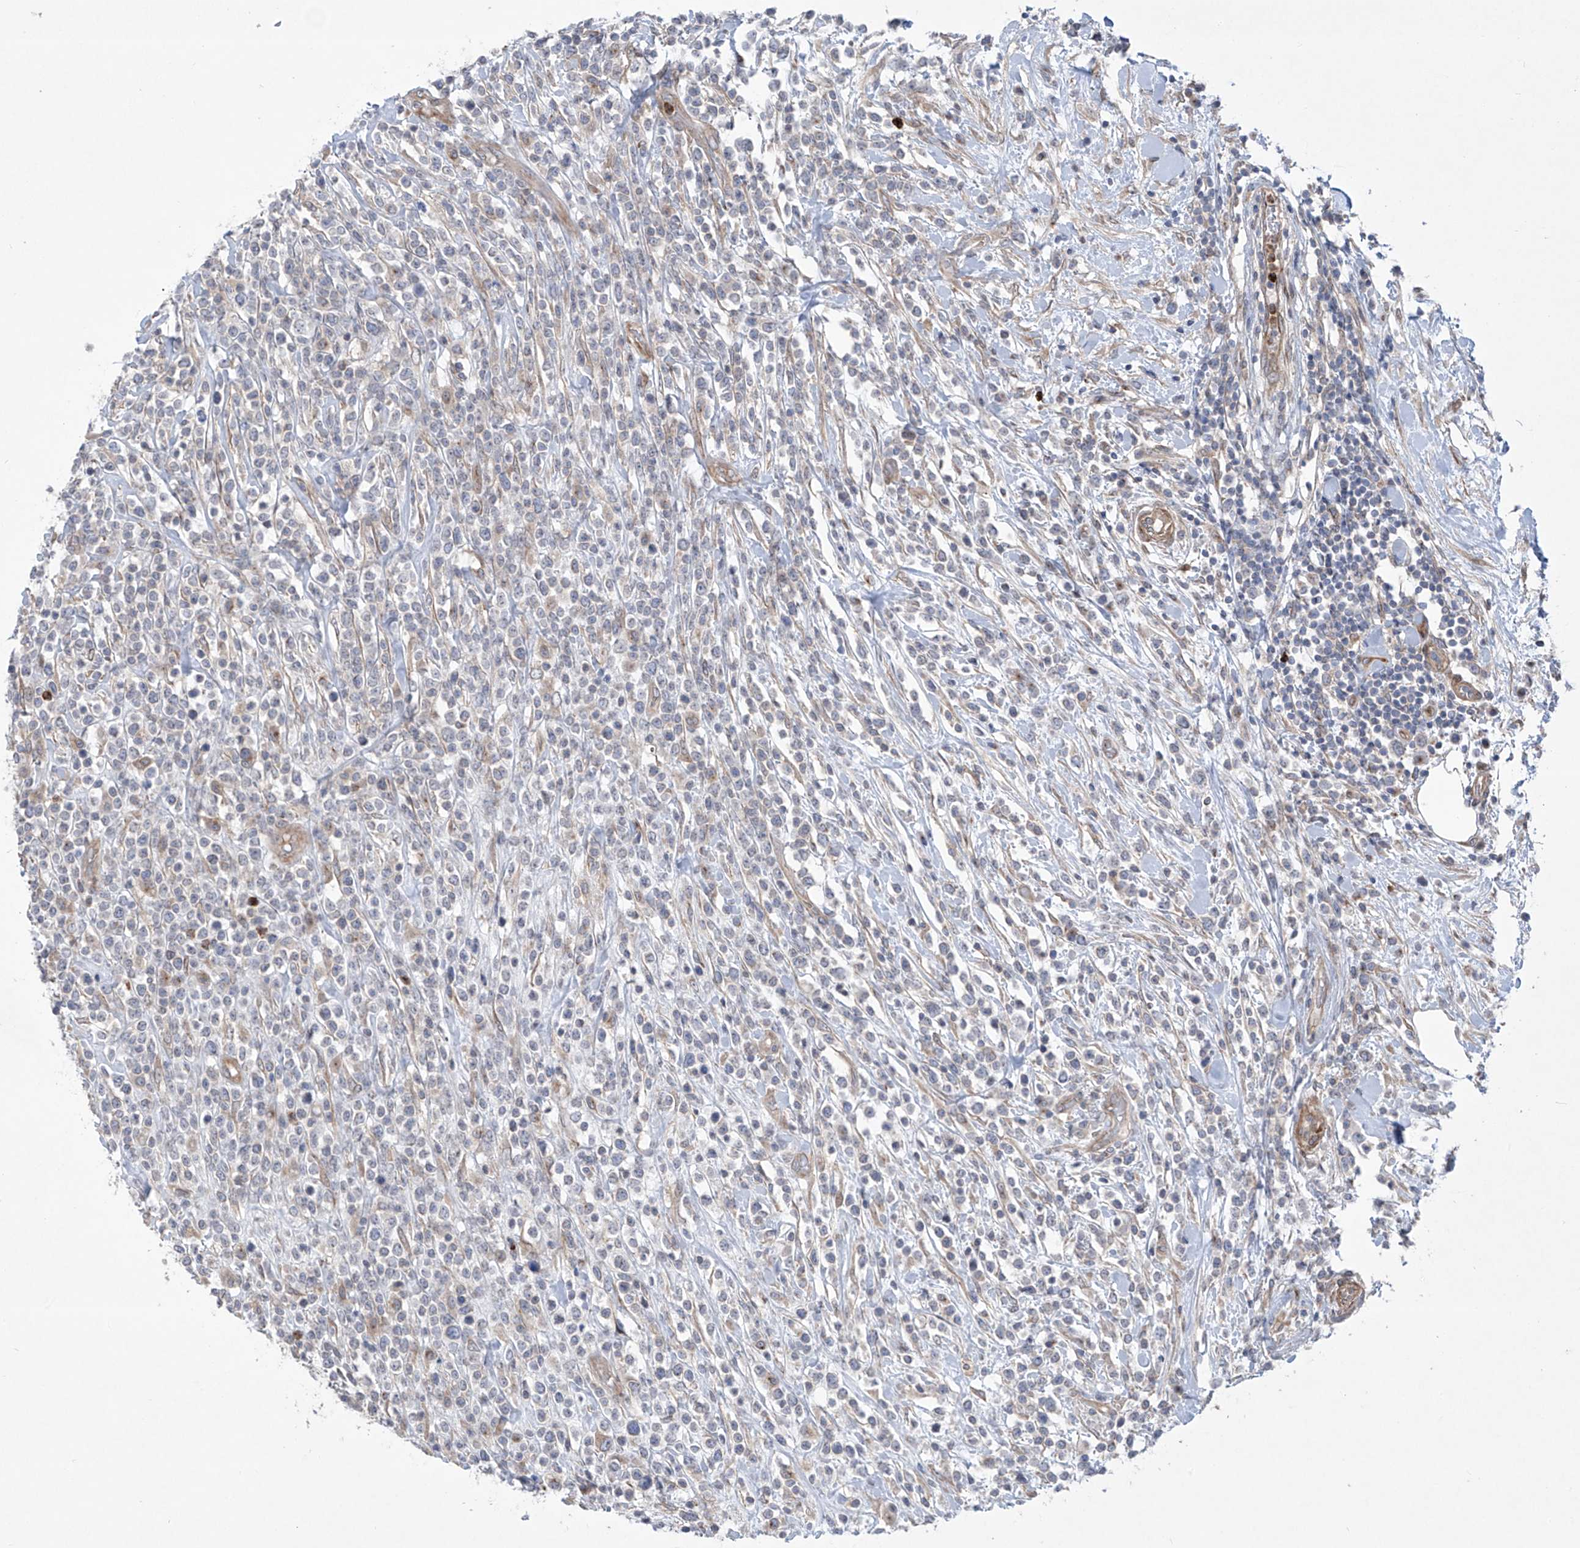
{"staining": {"intensity": "negative", "quantity": "none", "location": "none"}, "tissue": "lymphoma", "cell_type": "Tumor cells", "image_type": "cancer", "snomed": [{"axis": "morphology", "description": "Malignant lymphoma, non-Hodgkin's type, High grade"}, {"axis": "topography", "description": "Colon"}], "caption": "Image shows no significant protein staining in tumor cells of malignant lymphoma, non-Hodgkin's type (high-grade). The staining is performed using DAB (3,3'-diaminobenzidine) brown chromogen with nuclei counter-stained in using hematoxylin.", "gene": "KLC4", "patient": {"sex": "female", "age": 53}}